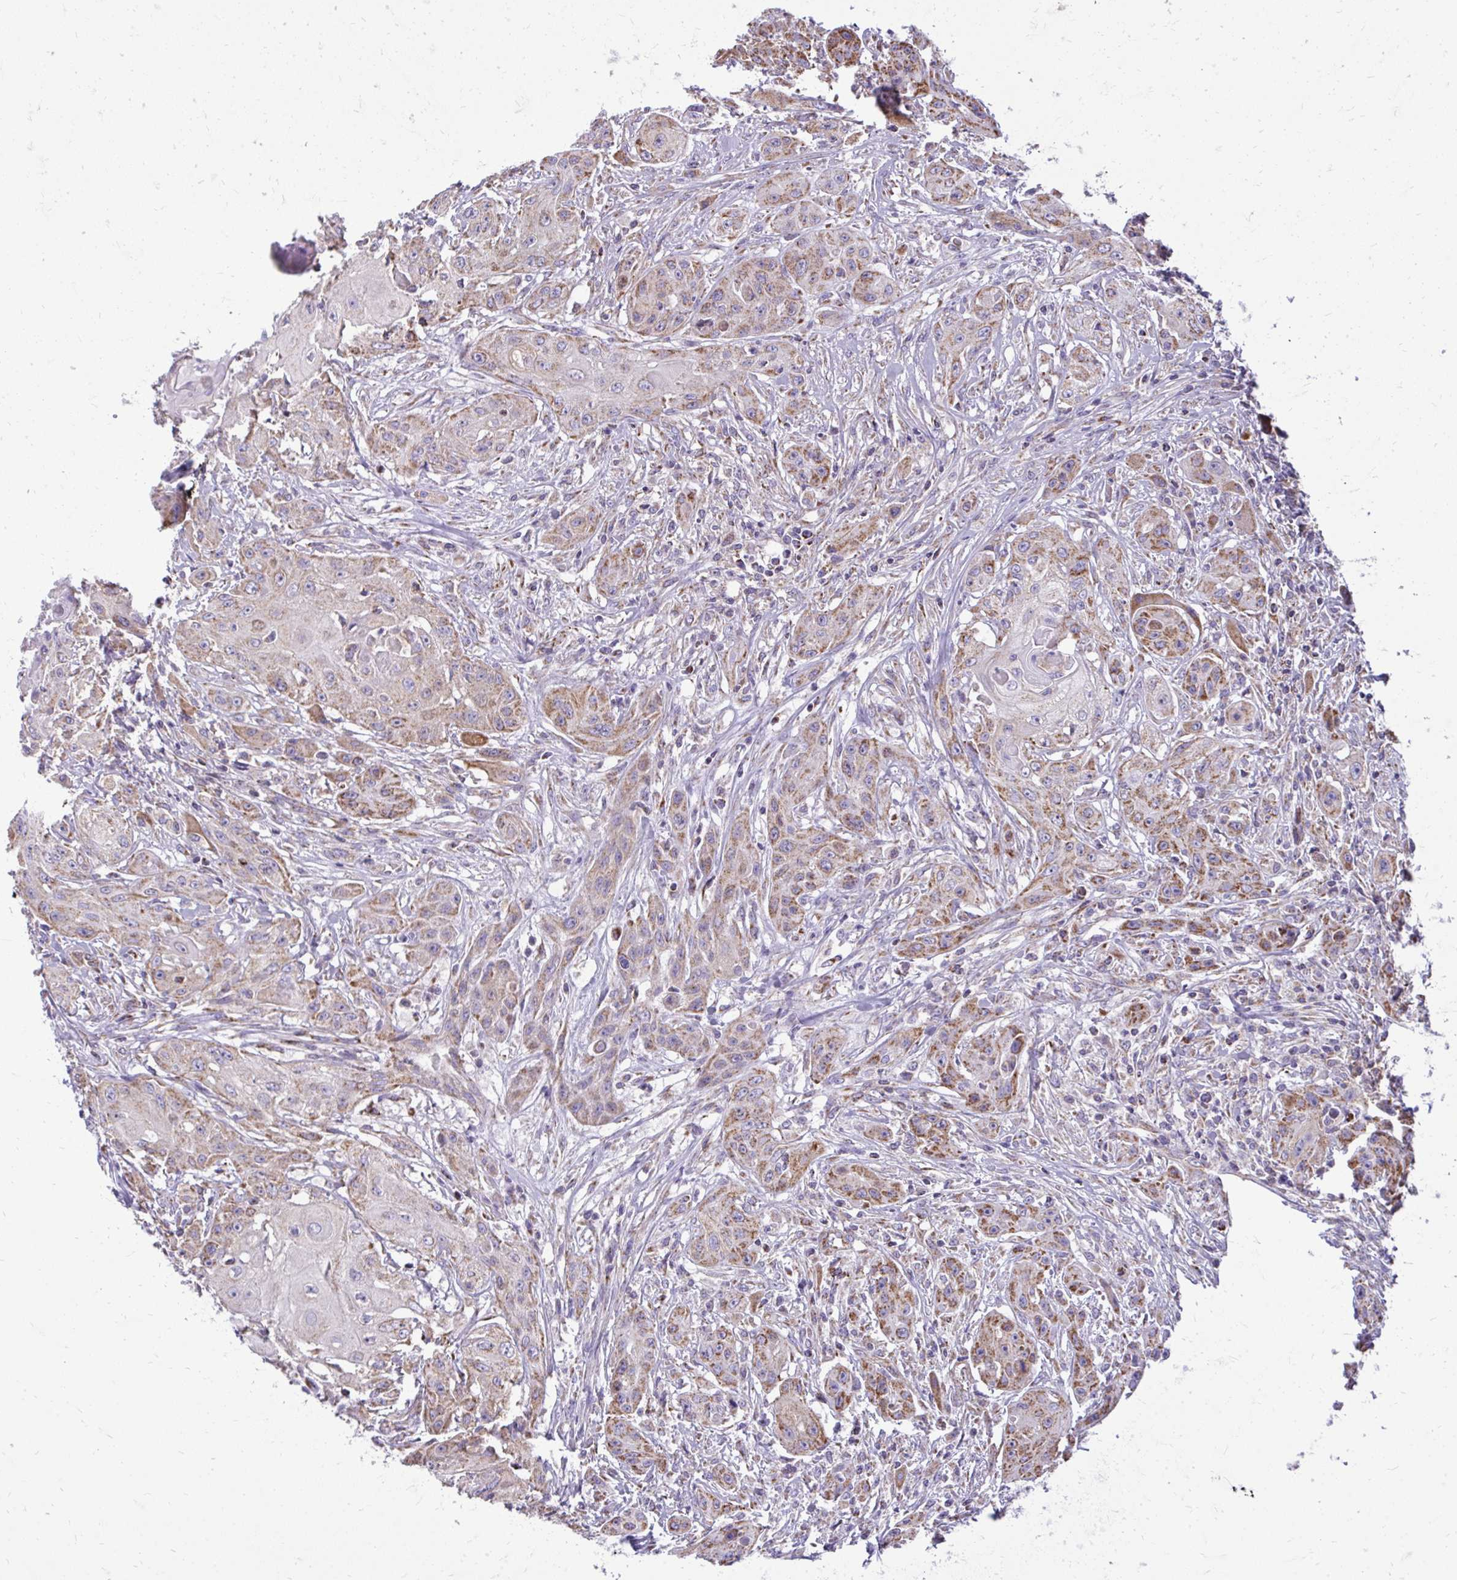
{"staining": {"intensity": "moderate", "quantity": ">75%", "location": "cytoplasmic/membranous"}, "tissue": "head and neck cancer", "cell_type": "Tumor cells", "image_type": "cancer", "snomed": [{"axis": "morphology", "description": "Squamous cell carcinoma, NOS"}, {"axis": "topography", "description": "Oral tissue"}, {"axis": "topography", "description": "Head-Neck"}, {"axis": "topography", "description": "Neck, NOS"}], "caption": "IHC of human head and neck cancer (squamous cell carcinoma) exhibits medium levels of moderate cytoplasmic/membranous expression in approximately >75% of tumor cells. The staining is performed using DAB (3,3'-diaminobenzidine) brown chromogen to label protein expression. The nuclei are counter-stained blue using hematoxylin.", "gene": "IFIT1", "patient": {"sex": "female", "age": 55}}